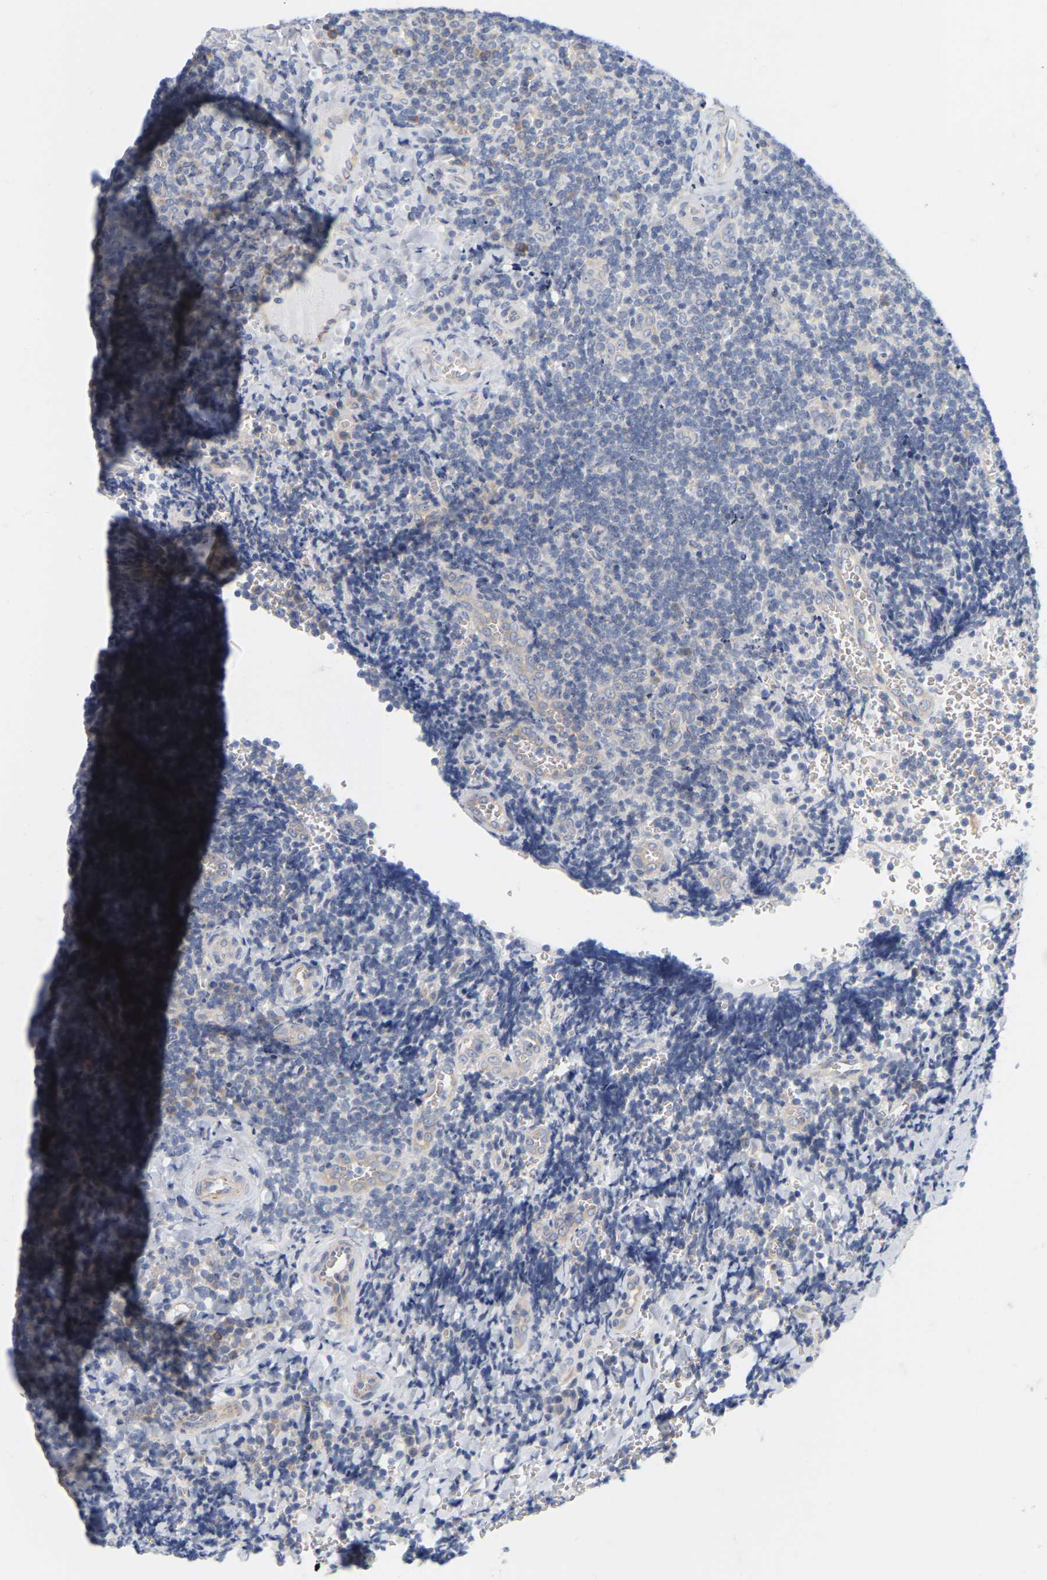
{"staining": {"intensity": "negative", "quantity": "none", "location": "none"}, "tissue": "tonsil", "cell_type": "Germinal center cells", "image_type": "normal", "snomed": [{"axis": "morphology", "description": "Normal tissue, NOS"}, {"axis": "morphology", "description": "Inflammation, NOS"}, {"axis": "topography", "description": "Tonsil"}], "caption": "DAB immunohistochemical staining of unremarkable human tonsil displays no significant staining in germinal center cells.", "gene": "MINDY4", "patient": {"sex": "female", "age": 31}}